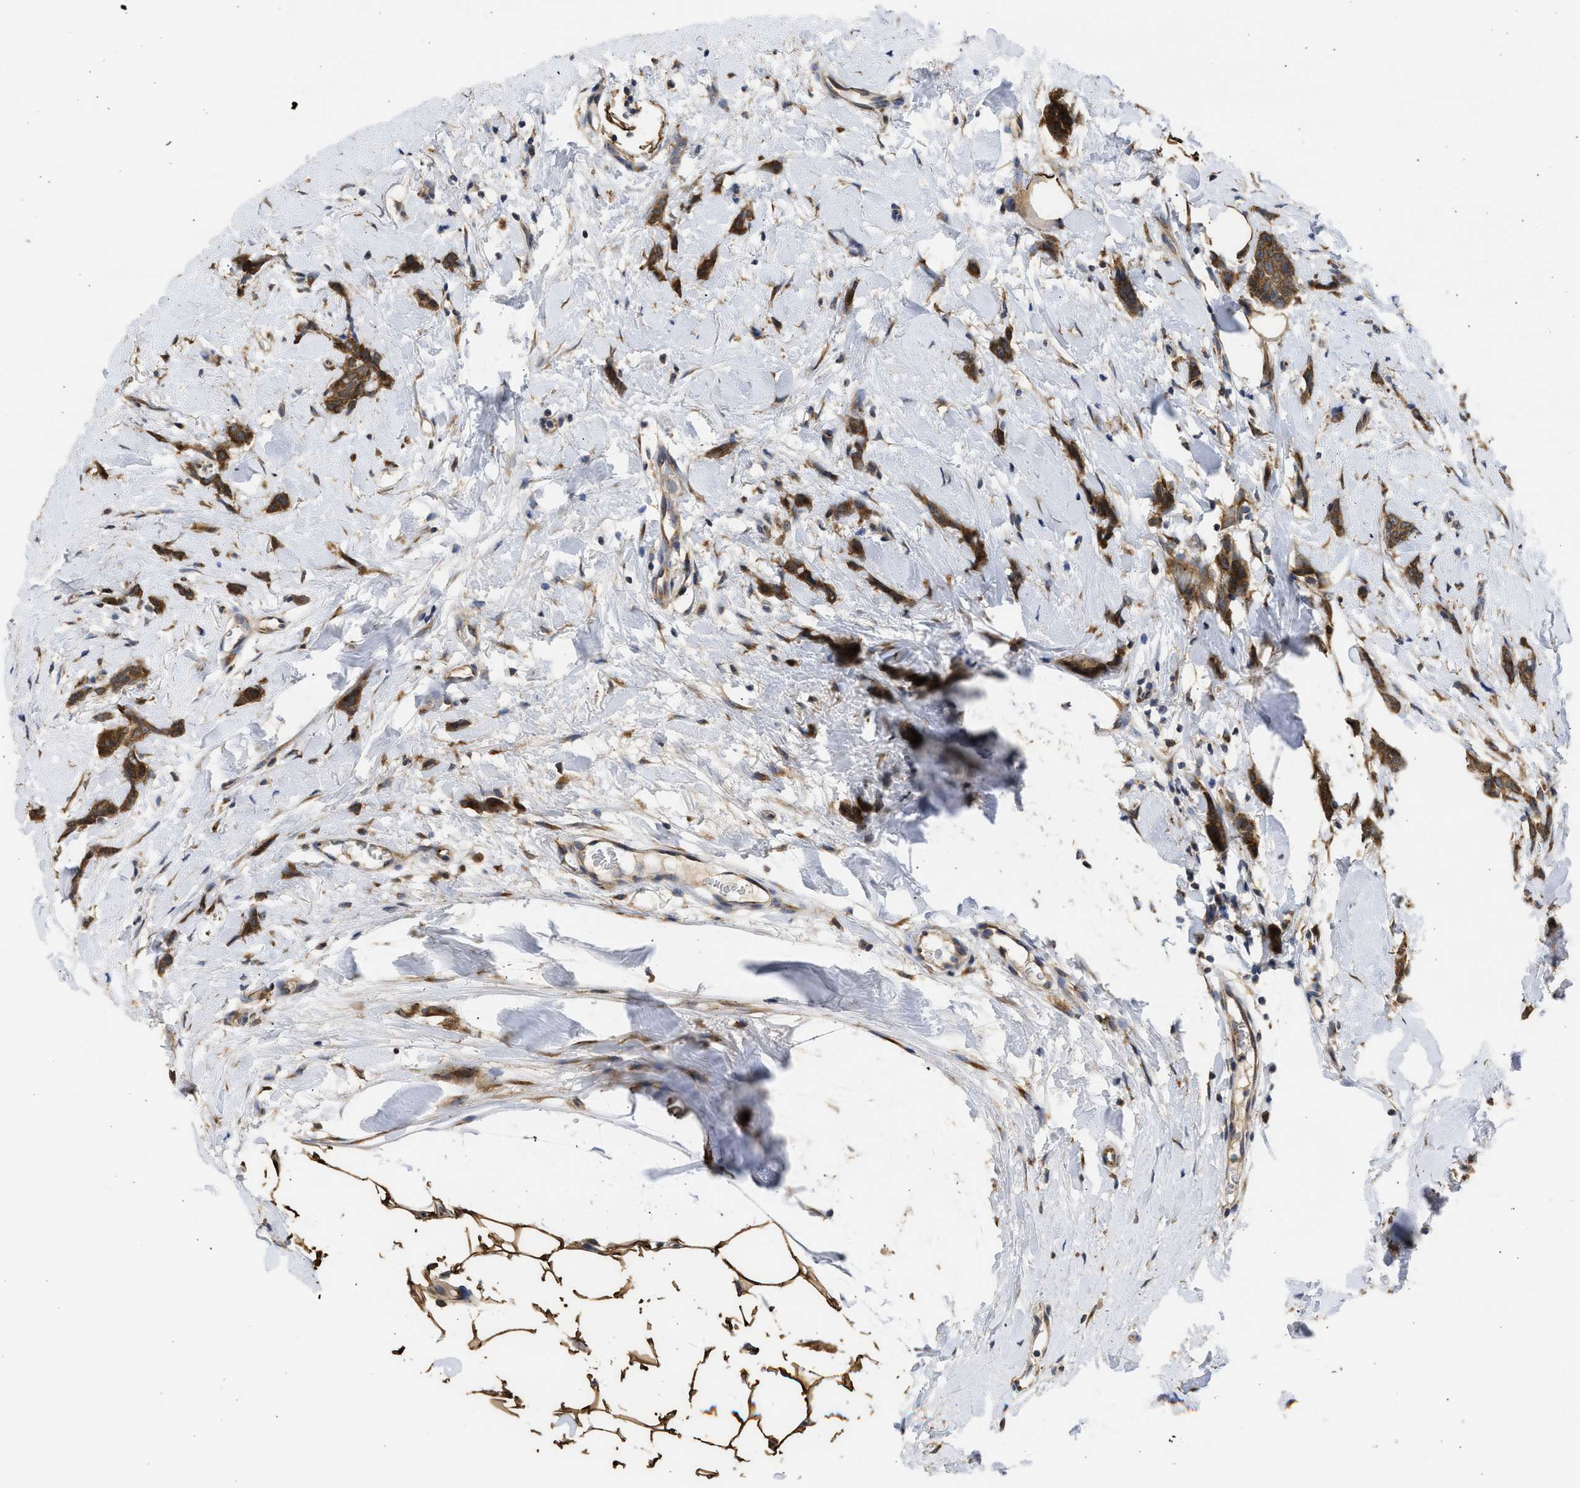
{"staining": {"intensity": "strong", "quantity": ">75%", "location": "cytoplasmic/membranous"}, "tissue": "breast cancer", "cell_type": "Tumor cells", "image_type": "cancer", "snomed": [{"axis": "morphology", "description": "Lobular carcinoma"}, {"axis": "topography", "description": "Skin"}, {"axis": "topography", "description": "Breast"}], "caption": "Immunohistochemical staining of breast lobular carcinoma demonstrates high levels of strong cytoplasmic/membranous protein expression in approximately >75% of tumor cells.", "gene": "DNAJC1", "patient": {"sex": "female", "age": 46}}